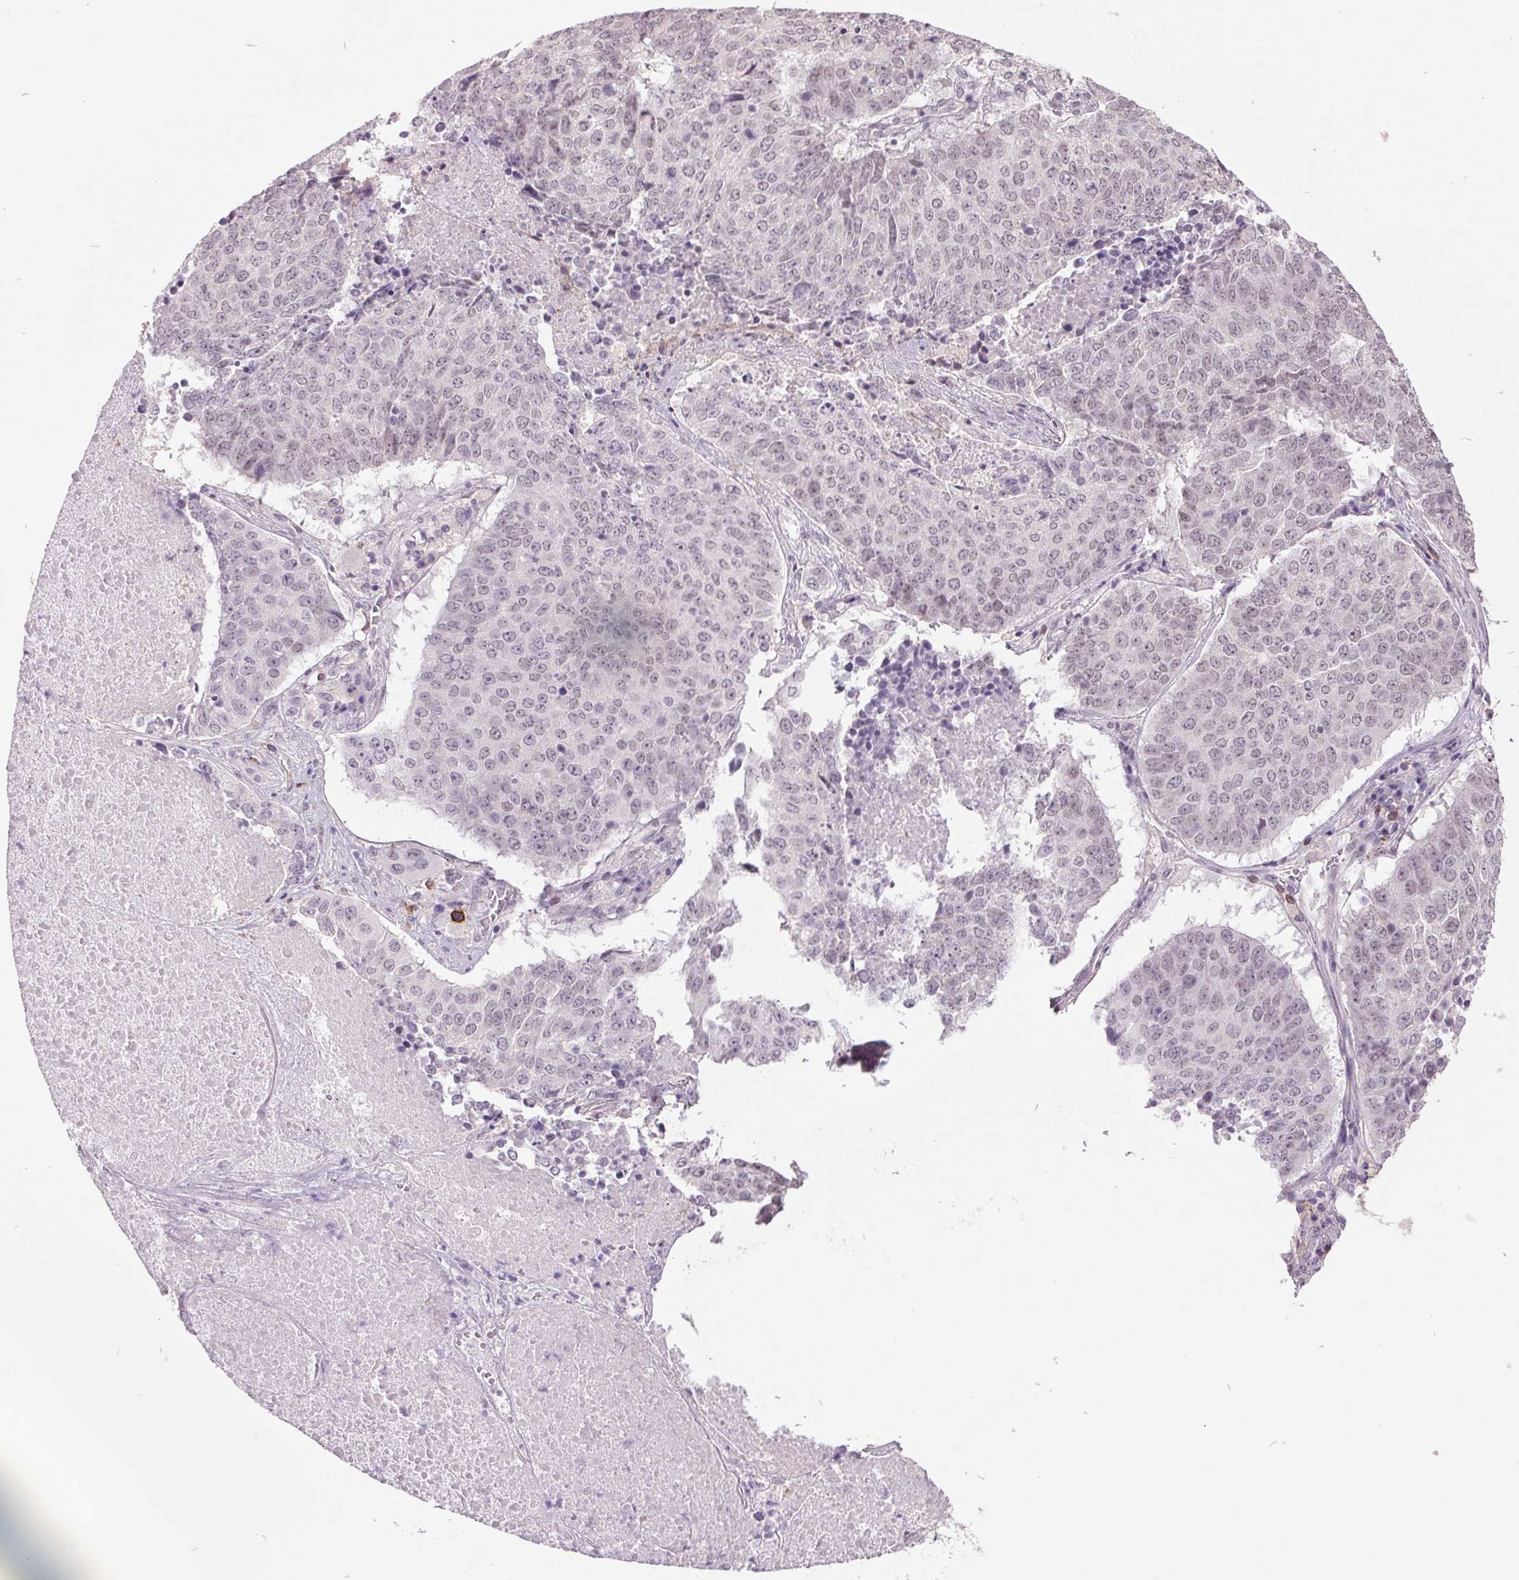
{"staining": {"intensity": "weak", "quantity": "25%-75%", "location": "nuclear"}, "tissue": "lung cancer", "cell_type": "Tumor cells", "image_type": "cancer", "snomed": [{"axis": "morphology", "description": "Normal tissue, NOS"}, {"axis": "morphology", "description": "Squamous cell carcinoma, NOS"}, {"axis": "topography", "description": "Bronchus"}, {"axis": "topography", "description": "Lung"}], "caption": "High-power microscopy captured an immunohistochemistry (IHC) micrograph of lung cancer (squamous cell carcinoma), revealing weak nuclear positivity in approximately 25%-75% of tumor cells. (IHC, brightfield microscopy, high magnification).", "gene": "C2orf16", "patient": {"sex": "male", "age": 64}}